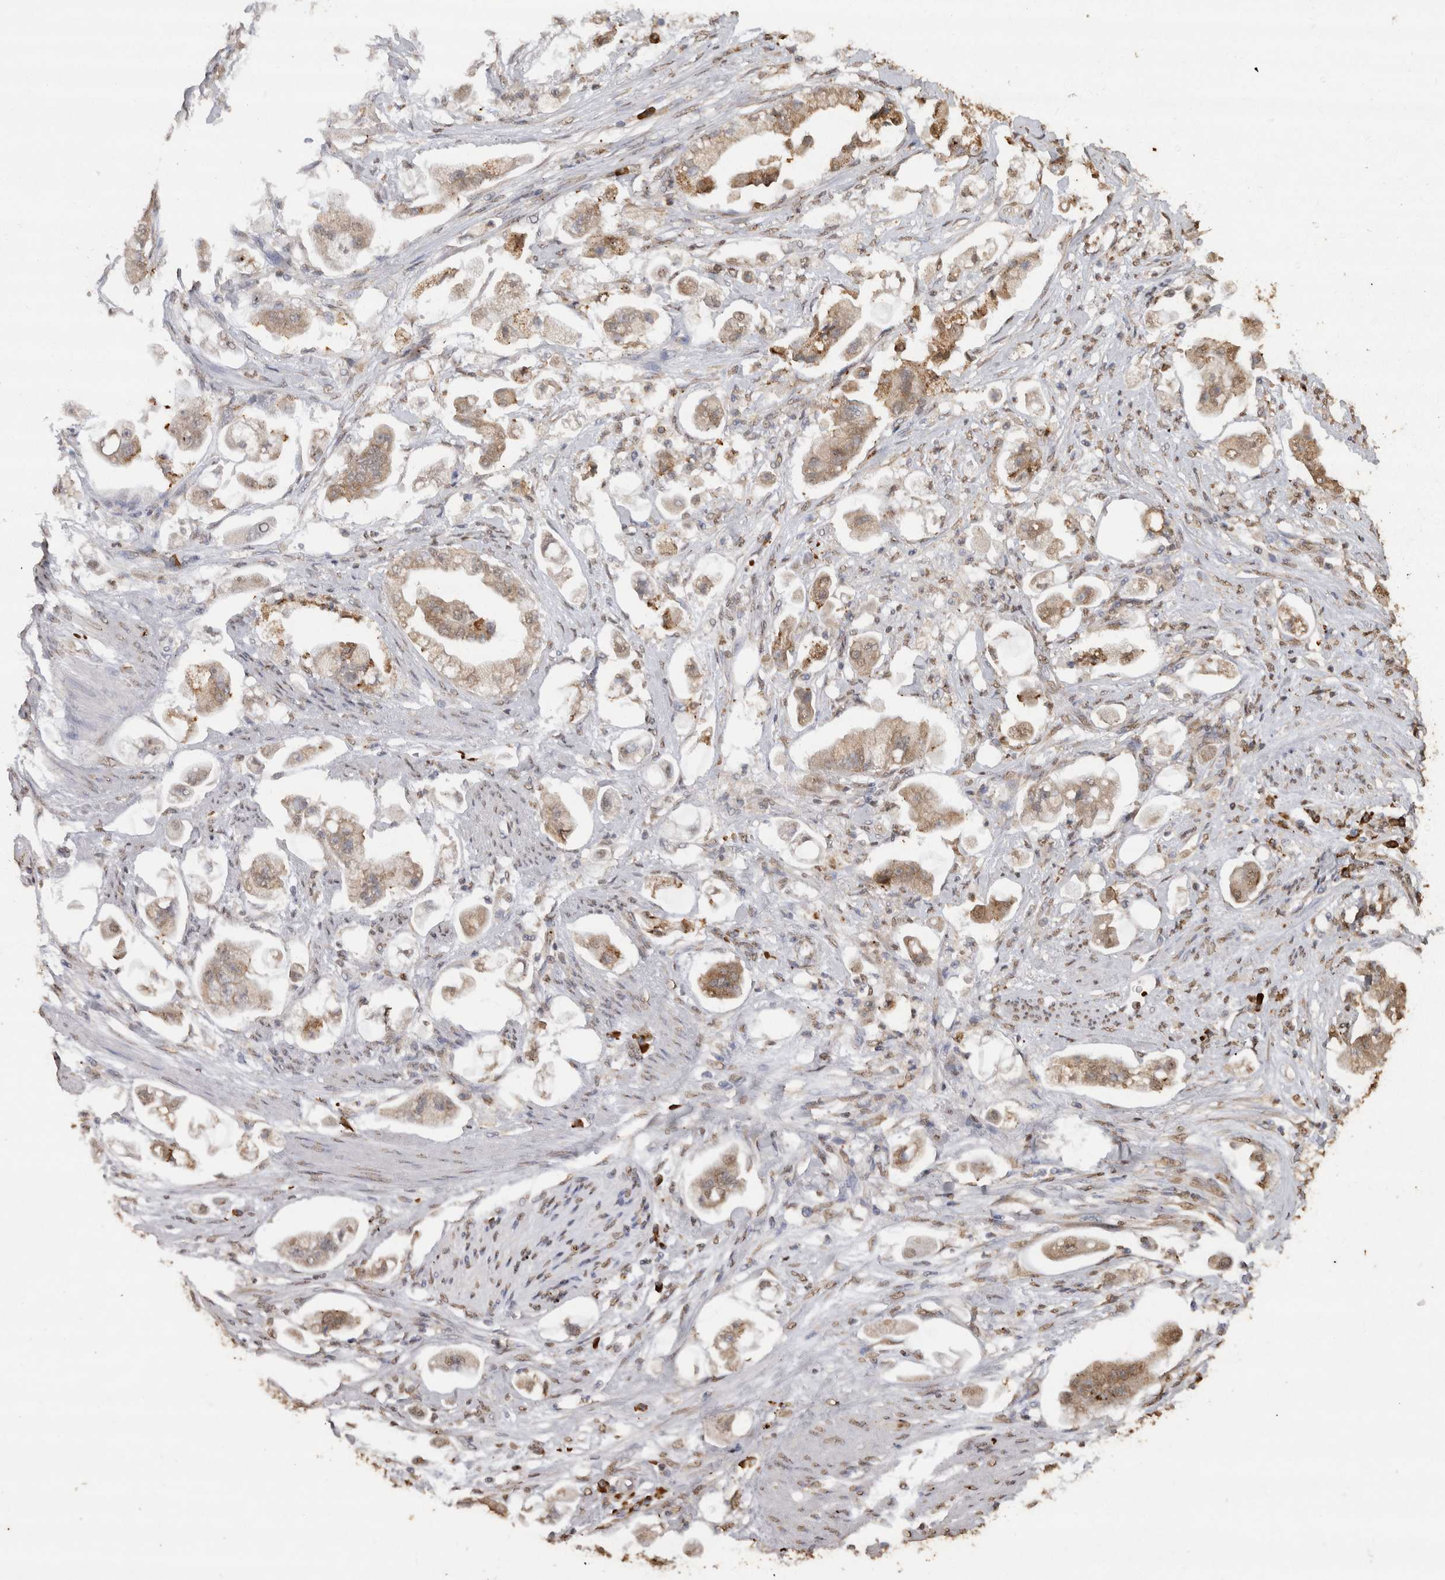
{"staining": {"intensity": "weak", "quantity": ">75%", "location": "cytoplasmic/membranous"}, "tissue": "stomach cancer", "cell_type": "Tumor cells", "image_type": "cancer", "snomed": [{"axis": "morphology", "description": "Adenocarcinoma, NOS"}, {"axis": "topography", "description": "Stomach"}], "caption": "High-magnification brightfield microscopy of stomach cancer stained with DAB (3,3'-diaminobenzidine) (brown) and counterstained with hematoxylin (blue). tumor cells exhibit weak cytoplasmic/membranous expression is present in about>75% of cells.", "gene": "CRELD2", "patient": {"sex": "male", "age": 62}}